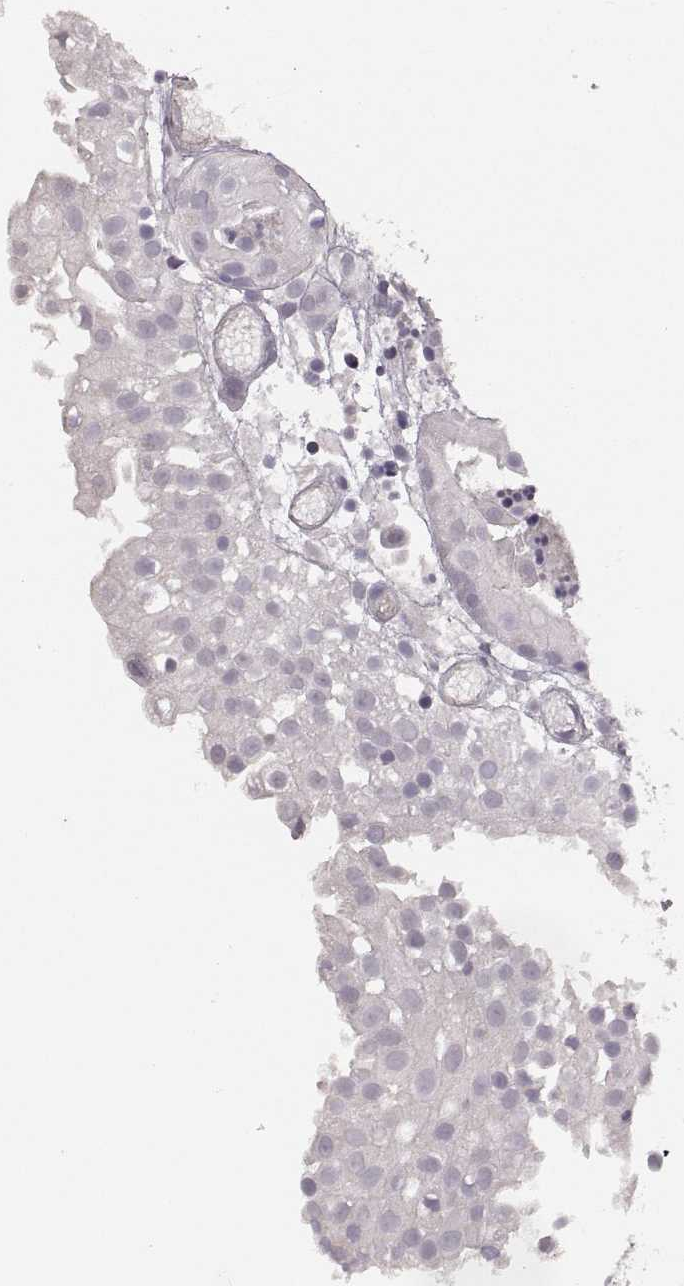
{"staining": {"intensity": "negative", "quantity": "none", "location": "none"}, "tissue": "prostate cancer", "cell_type": "Tumor cells", "image_type": "cancer", "snomed": [{"axis": "morphology", "description": "Adenocarcinoma, High grade"}, {"axis": "topography", "description": "Prostate"}], "caption": "This is a histopathology image of immunohistochemistry (IHC) staining of prostate high-grade adenocarcinoma, which shows no staining in tumor cells.", "gene": "CDH2", "patient": {"sex": "male", "age": 79}}